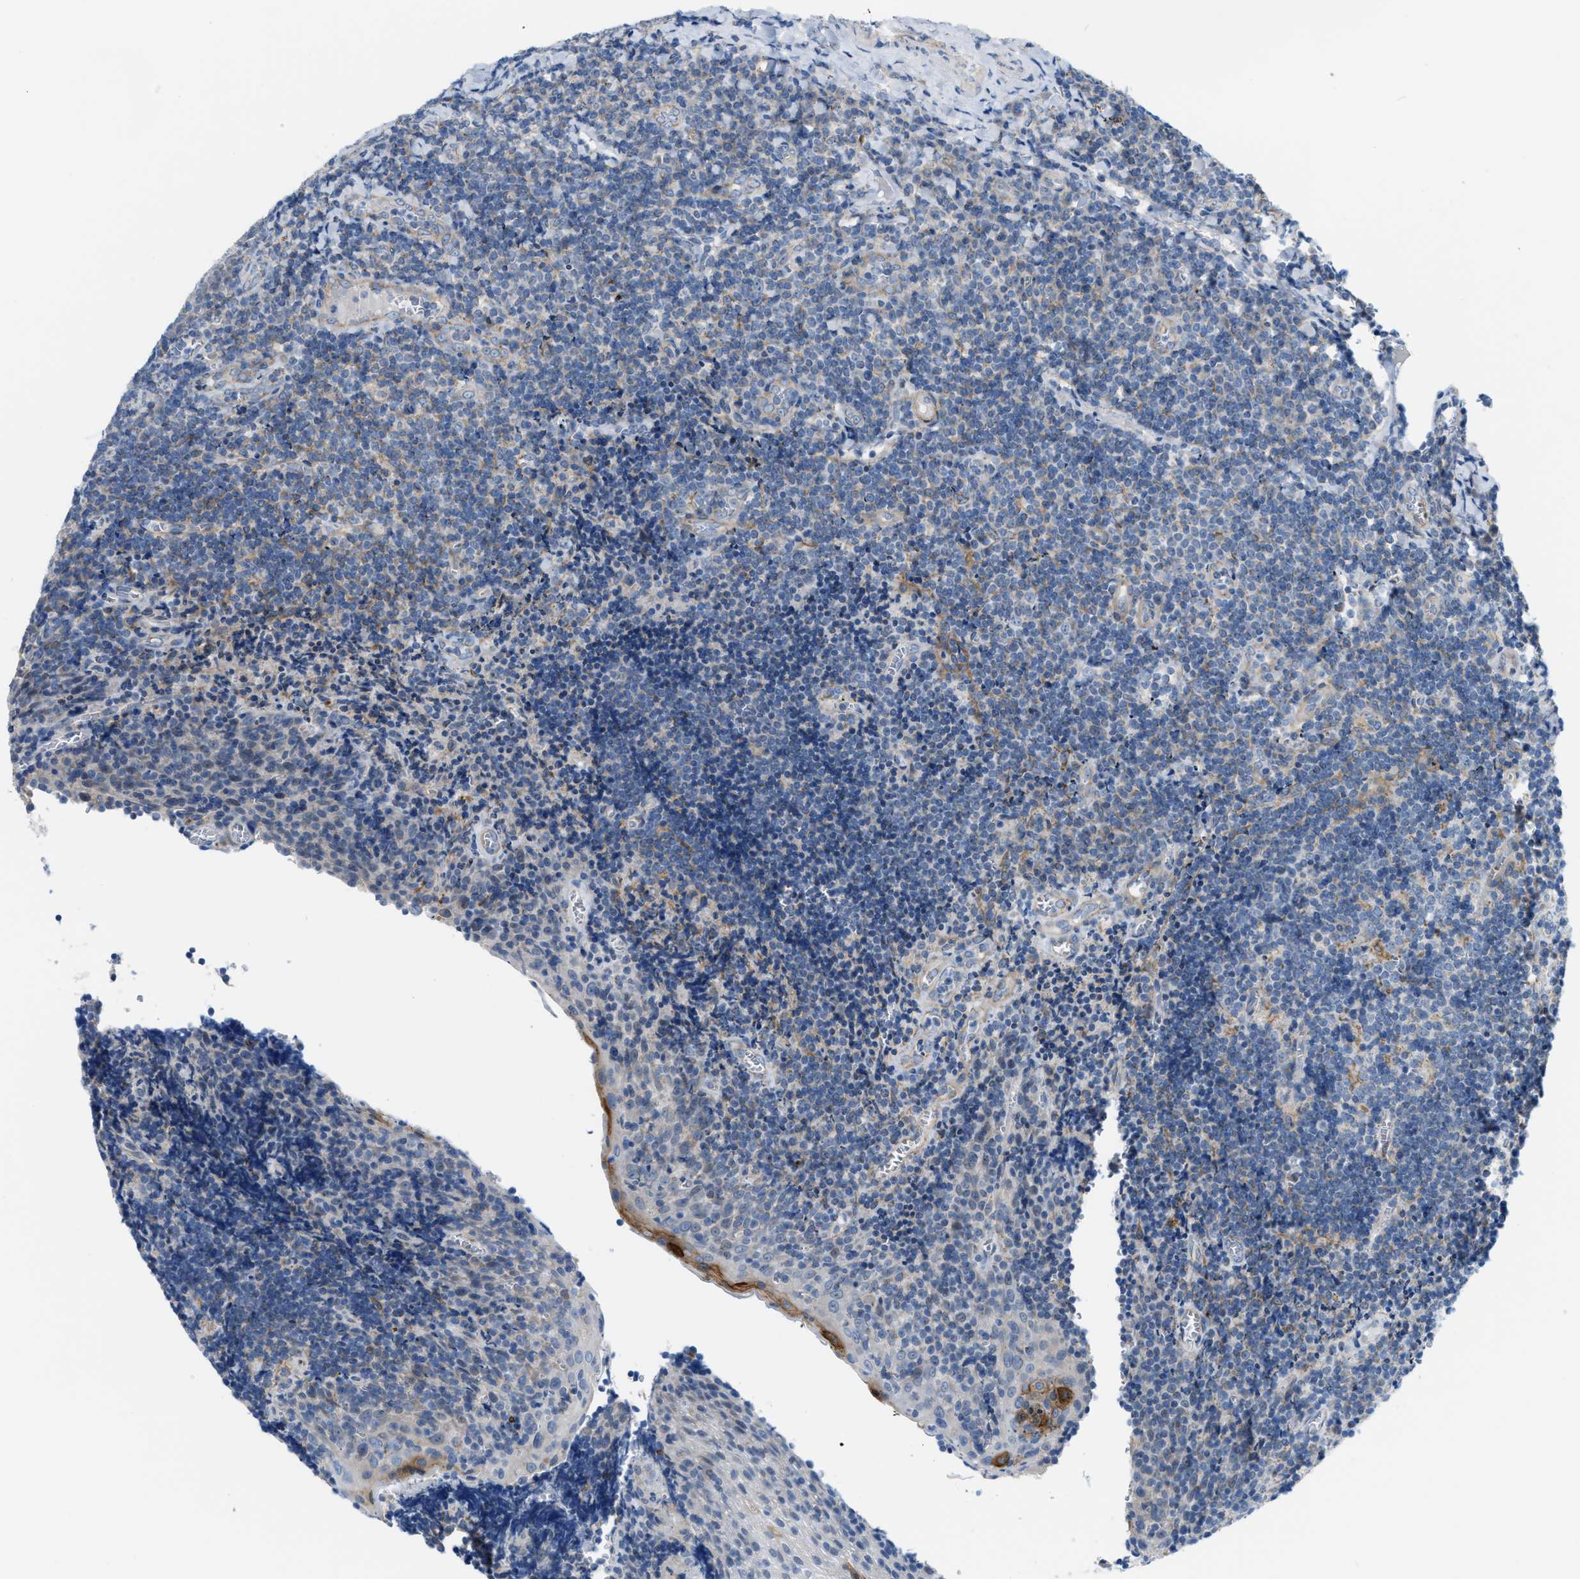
{"staining": {"intensity": "weak", "quantity": "<25%", "location": "cytoplasmic/membranous"}, "tissue": "tonsil", "cell_type": "Germinal center cells", "image_type": "normal", "snomed": [{"axis": "morphology", "description": "Normal tissue, NOS"}, {"axis": "morphology", "description": "Inflammation, NOS"}, {"axis": "topography", "description": "Tonsil"}], "caption": "The IHC photomicrograph has no significant positivity in germinal center cells of tonsil. The staining is performed using DAB (3,3'-diaminobenzidine) brown chromogen with nuclei counter-stained in using hematoxylin.", "gene": "JADE1", "patient": {"sex": "female", "age": 31}}